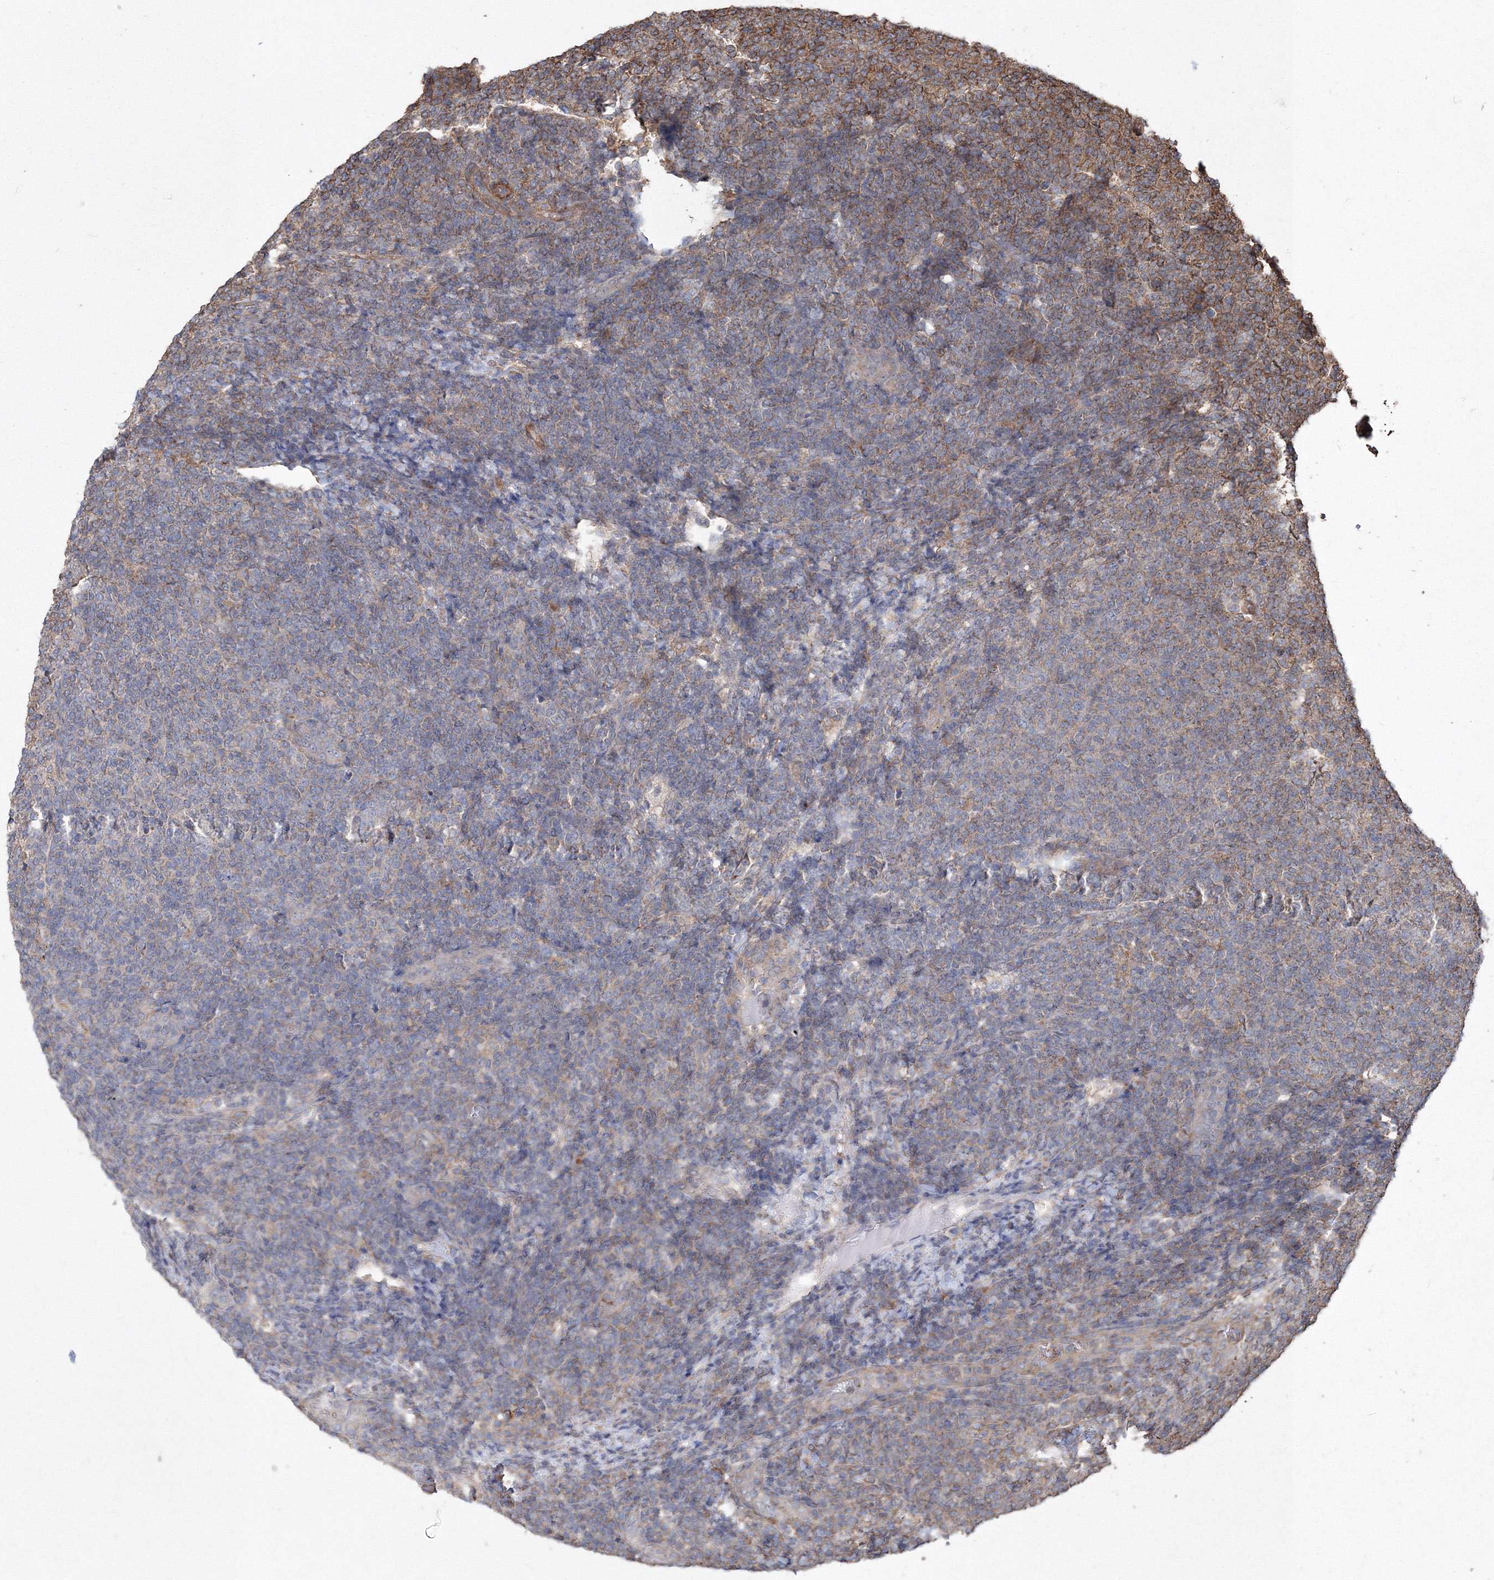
{"staining": {"intensity": "negative", "quantity": "none", "location": "none"}, "tissue": "lymphoma", "cell_type": "Tumor cells", "image_type": "cancer", "snomed": [{"axis": "morphology", "description": "Malignant lymphoma, non-Hodgkin's type, Low grade"}, {"axis": "topography", "description": "Lymph node"}], "caption": "Tumor cells show no significant expression in low-grade malignant lymphoma, non-Hodgkin's type. Brightfield microscopy of immunohistochemistry (IHC) stained with DAB (brown) and hematoxylin (blue), captured at high magnification.", "gene": "TMEM139", "patient": {"sex": "male", "age": 66}}